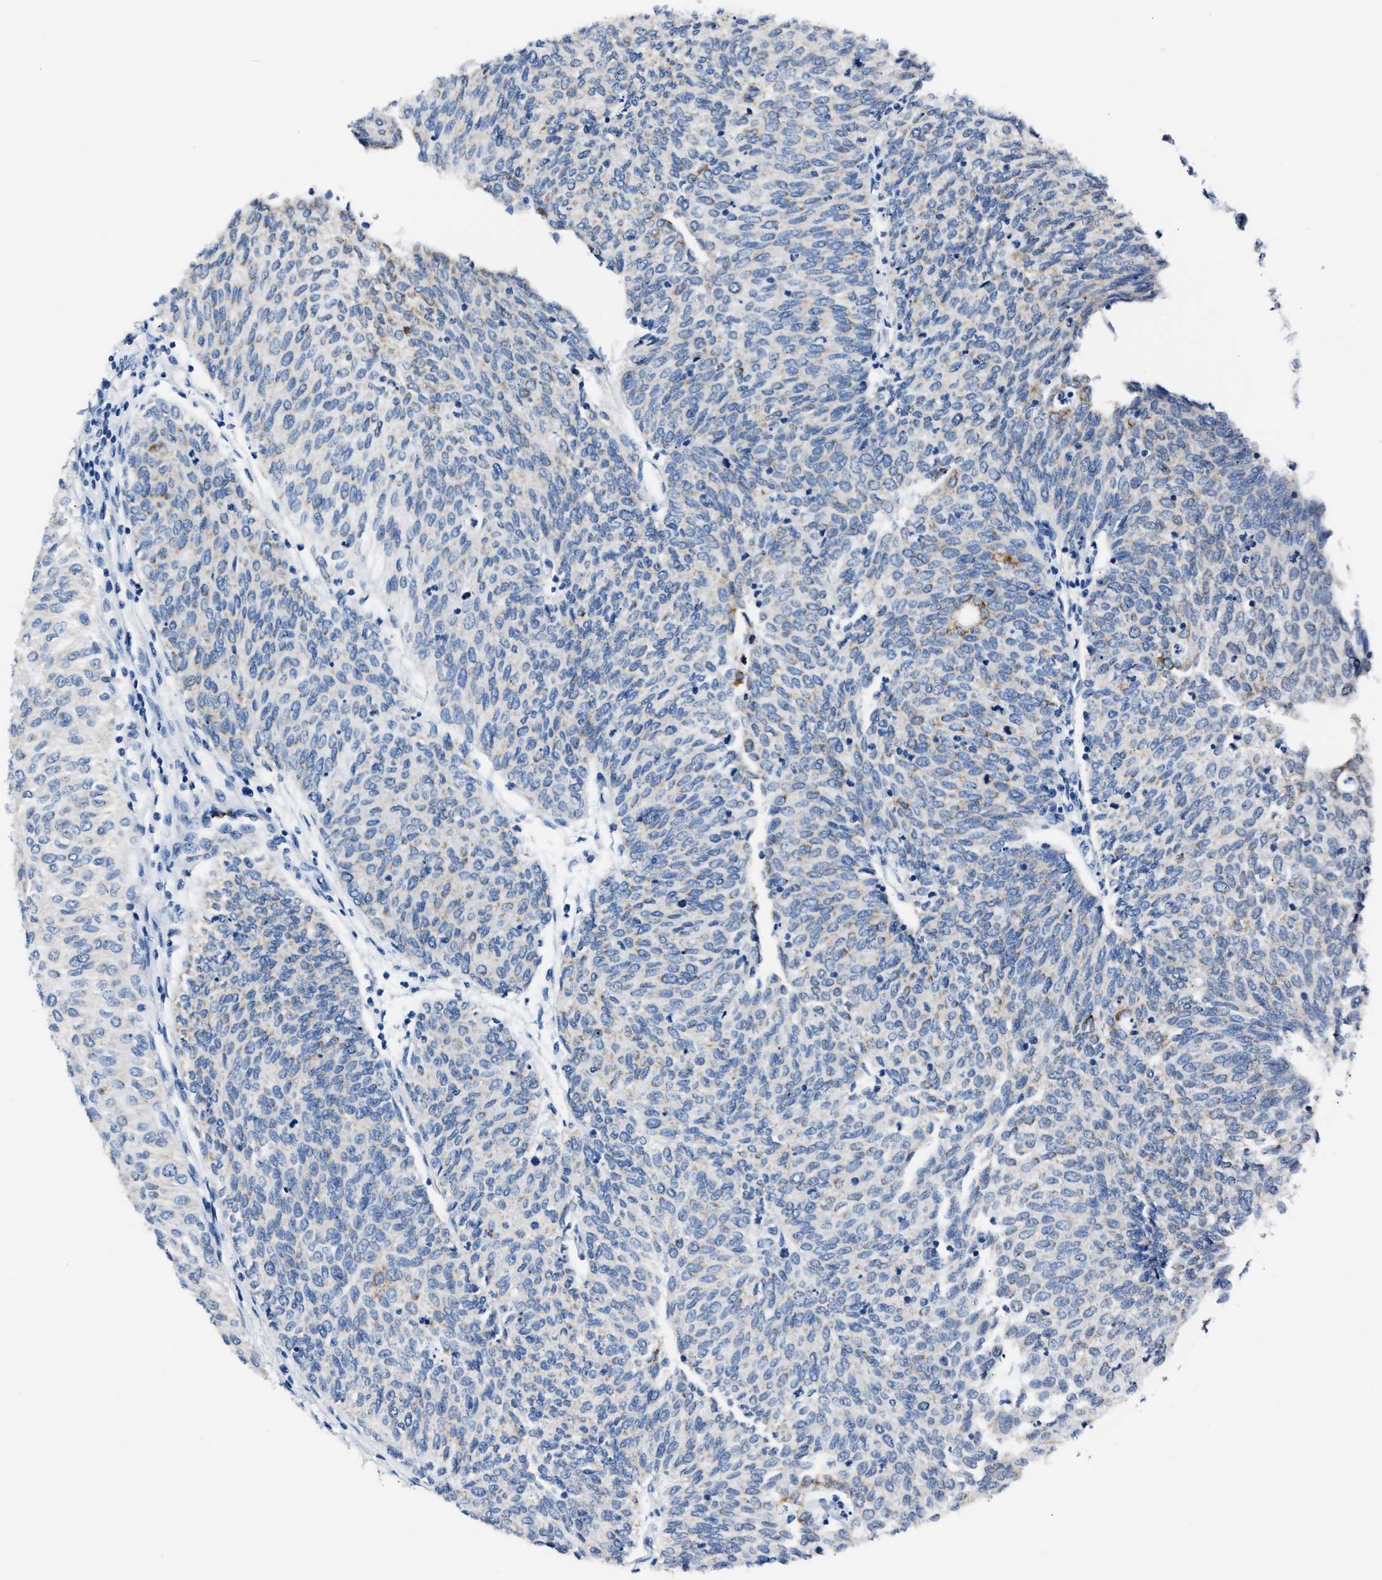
{"staining": {"intensity": "weak", "quantity": "<25%", "location": "cytoplasmic/membranous"}, "tissue": "urothelial cancer", "cell_type": "Tumor cells", "image_type": "cancer", "snomed": [{"axis": "morphology", "description": "Urothelial carcinoma, Low grade"}, {"axis": "topography", "description": "Urinary bladder"}], "caption": "Immunohistochemical staining of human urothelial cancer demonstrates no significant staining in tumor cells.", "gene": "AMACR", "patient": {"sex": "female", "age": 79}}